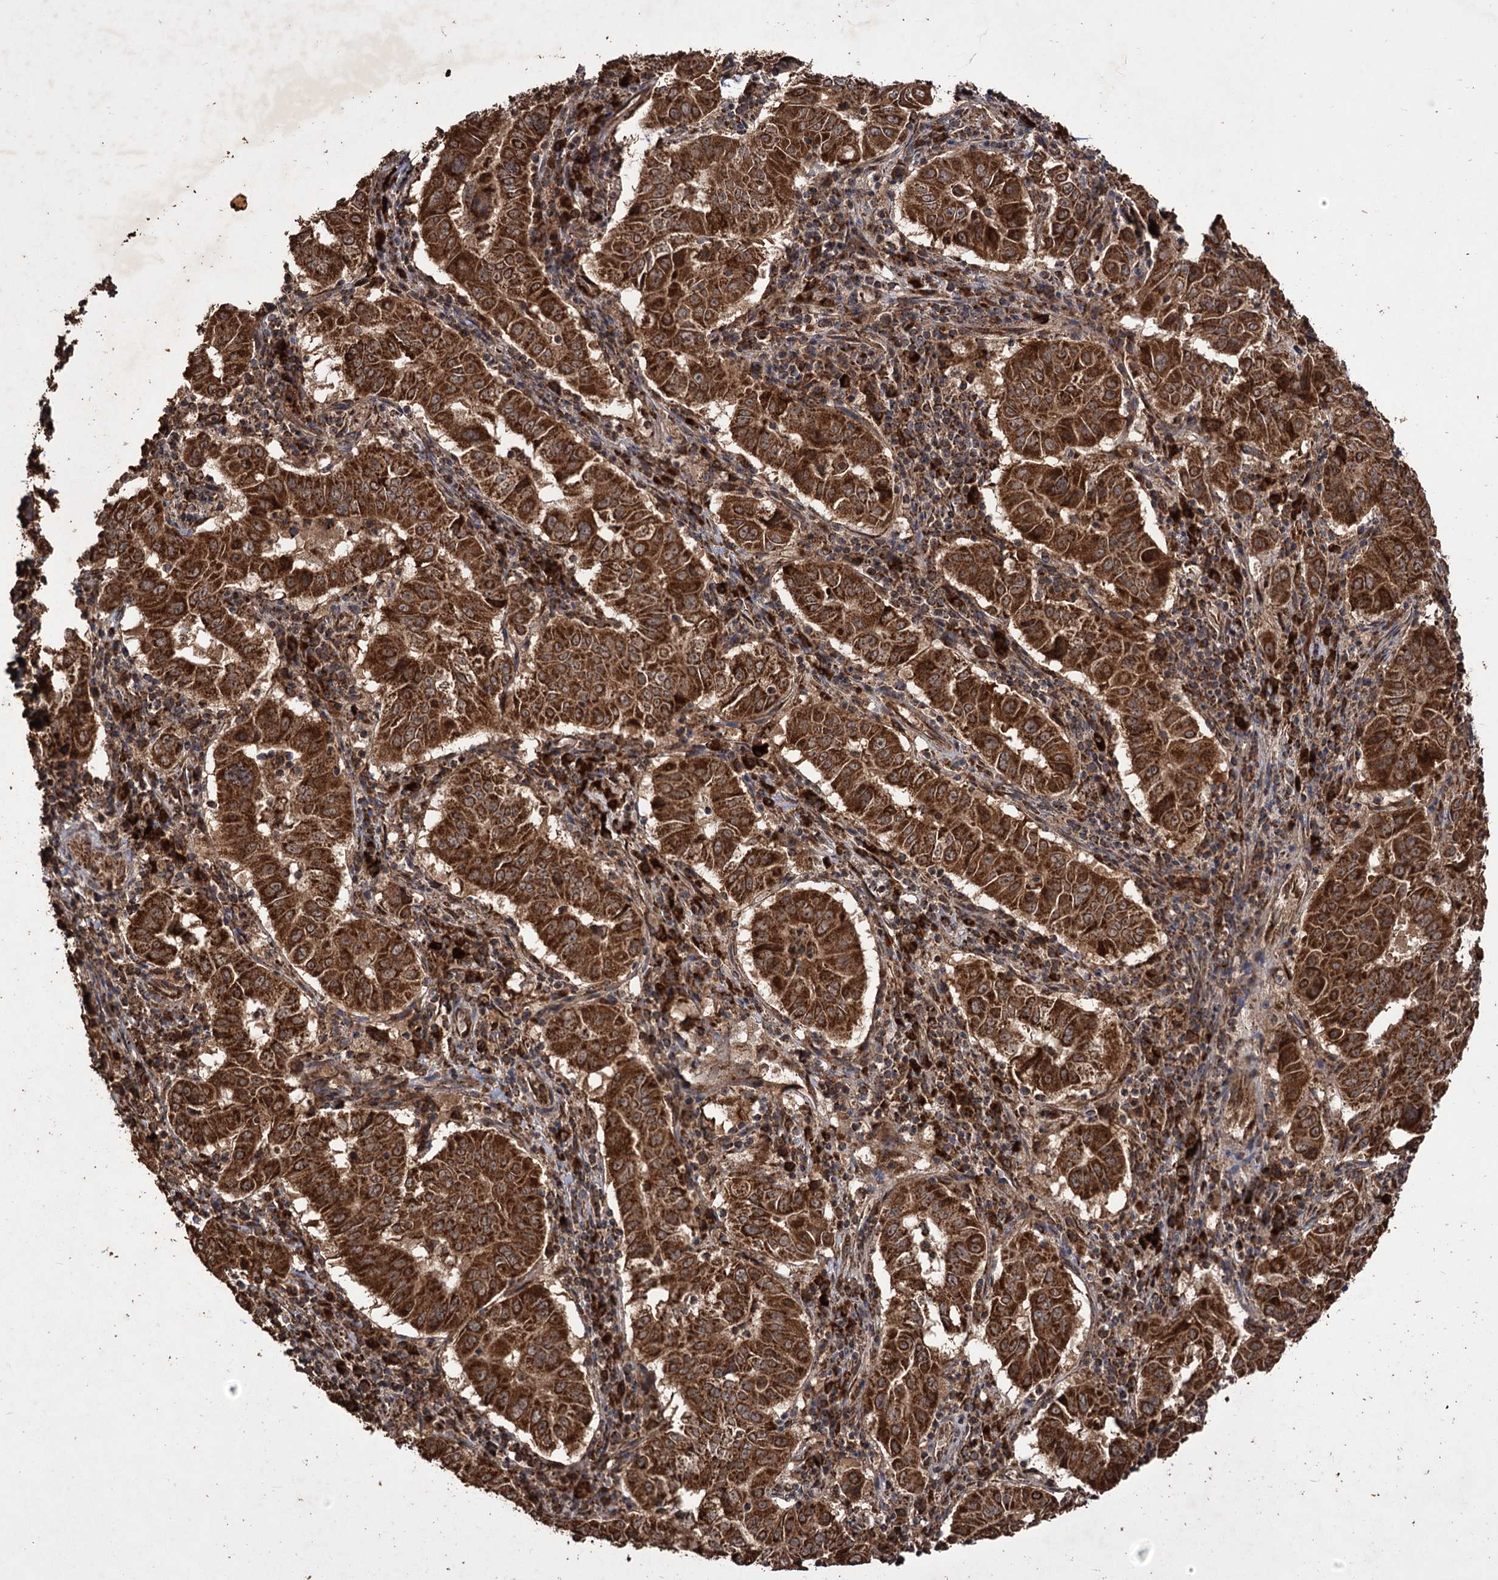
{"staining": {"intensity": "strong", "quantity": ">75%", "location": "cytoplasmic/membranous"}, "tissue": "pancreatic cancer", "cell_type": "Tumor cells", "image_type": "cancer", "snomed": [{"axis": "morphology", "description": "Adenocarcinoma, NOS"}, {"axis": "topography", "description": "Pancreas"}], "caption": "About >75% of tumor cells in pancreatic cancer (adenocarcinoma) reveal strong cytoplasmic/membranous protein expression as visualized by brown immunohistochemical staining.", "gene": "IPO4", "patient": {"sex": "male", "age": 63}}